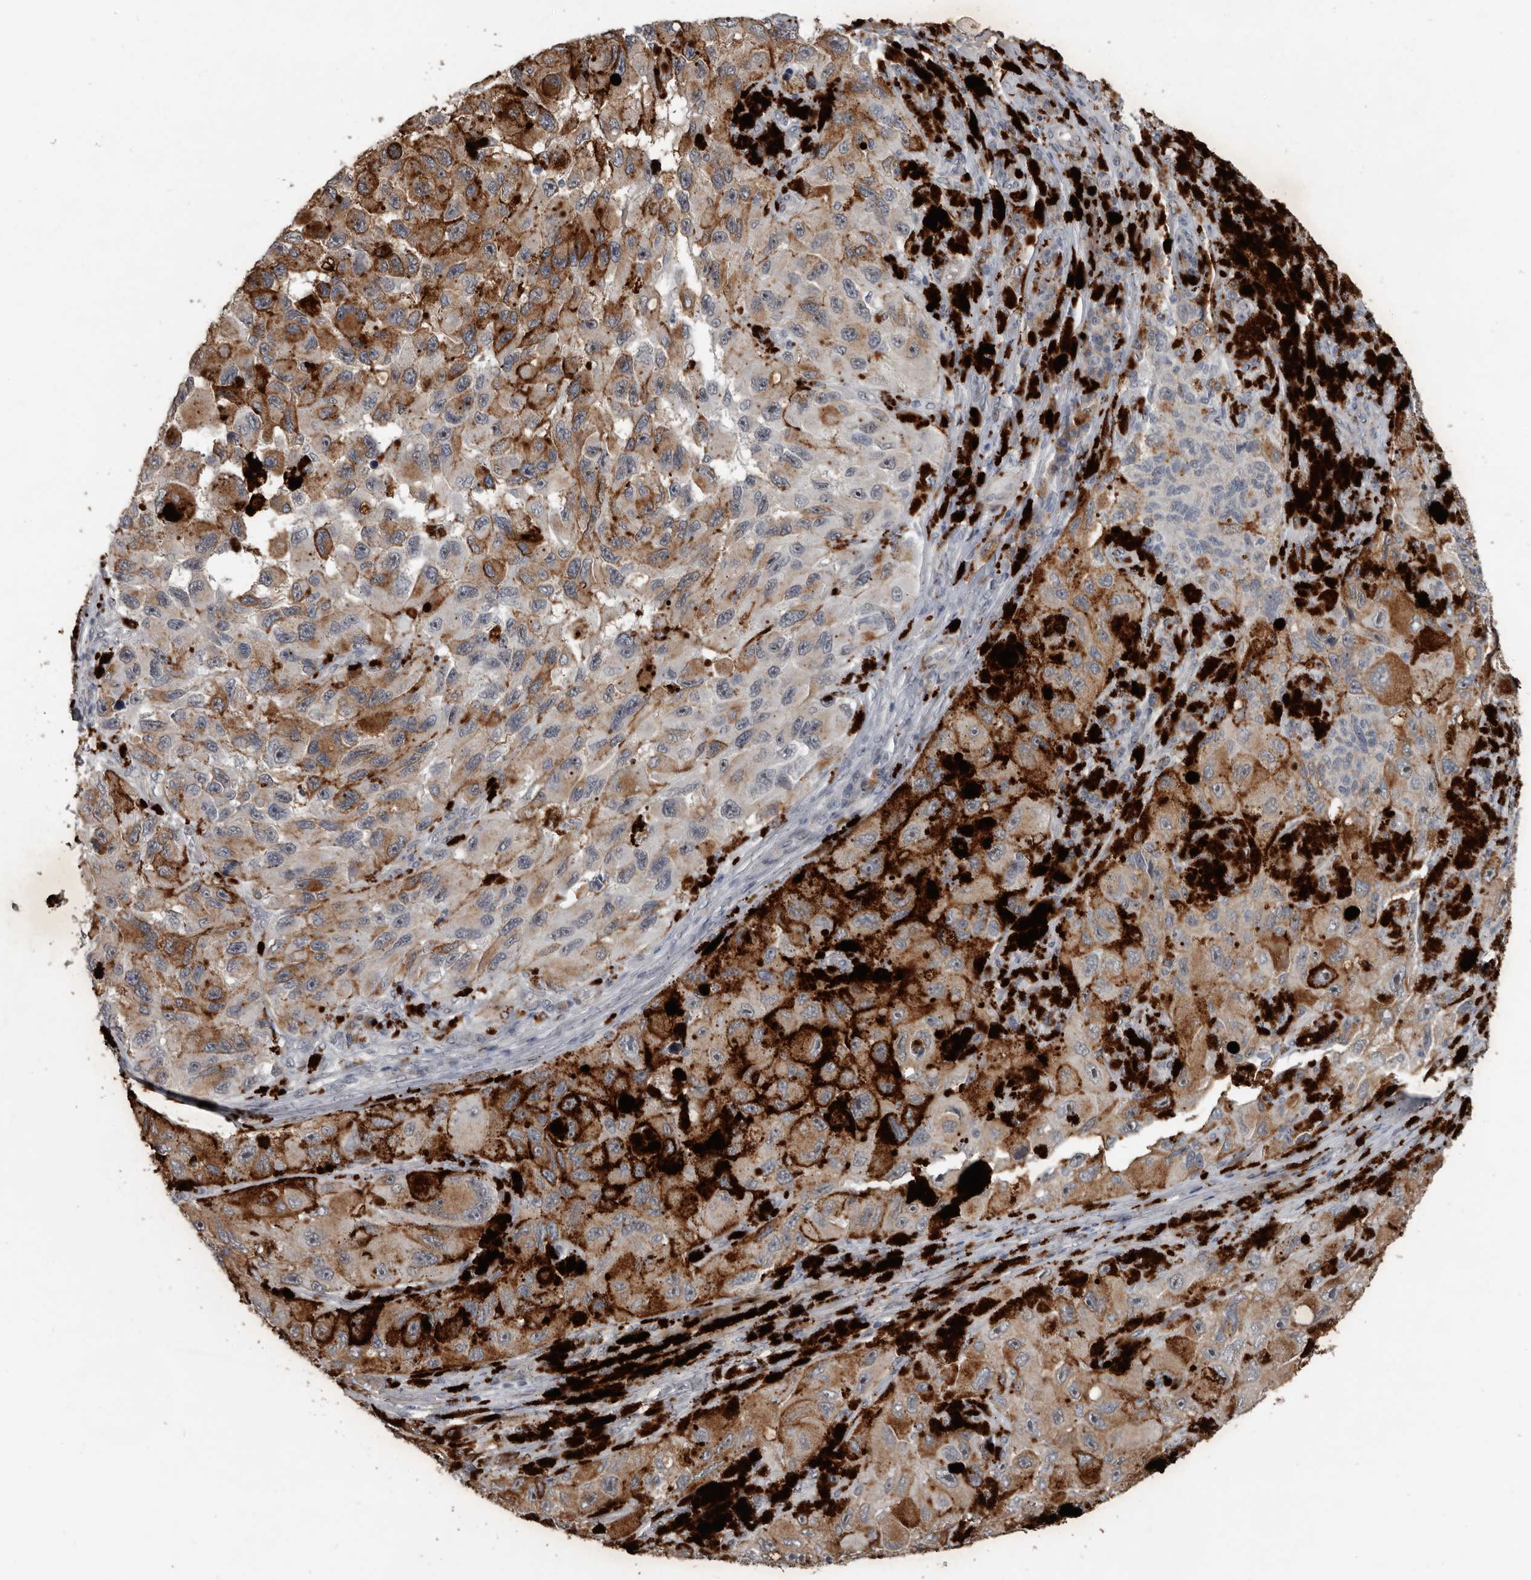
{"staining": {"intensity": "moderate", "quantity": ">75%", "location": "cytoplasmic/membranous"}, "tissue": "melanoma", "cell_type": "Tumor cells", "image_type": "cancer", "snomed": [{"axis": "morphology", "description": "Malignant melanoma, NOS"}, {"axis": "topography", "description": "Skin"}], "caption": "Protein positivity by IHC exhibits moderate cytoplasmic/membranous staining in approximately >75% of tumor cells in malignant melanoma. The protein is stained brown, and the nuclei are stained in blue (DAB (3,3'-diaminobenzidine) IHC with brightfield microscopy, high magnification).", "gene": "C1orf216", "patient": {"sex": "female", "age": 73}}